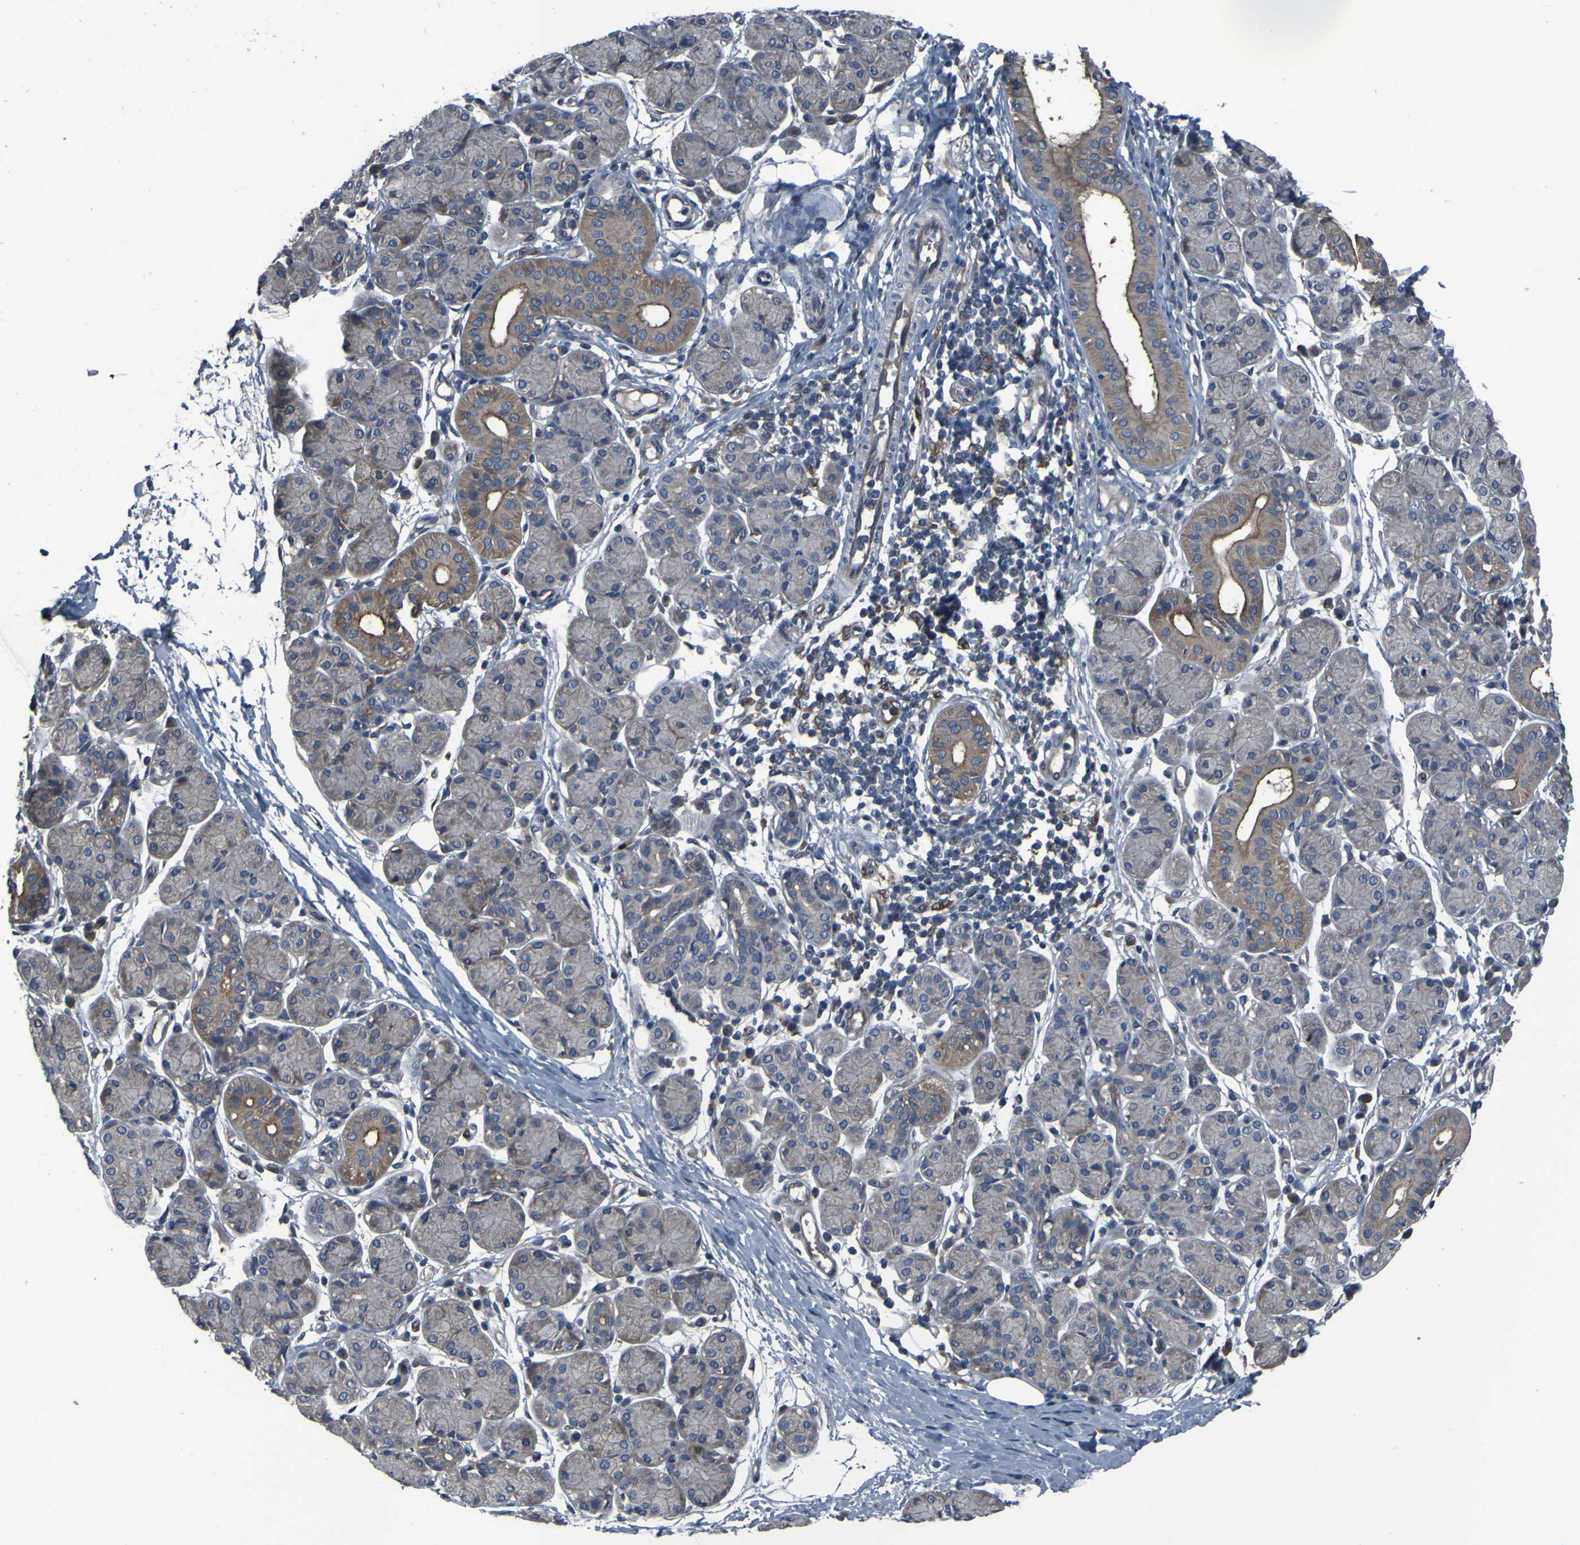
{"staining": {"intensity": "weak", "quantity": "25%-75%", "location": "cytoplasmic/membranous"}, "tissue": "salivary gland", "cell_type": "Glandular cells", "image_type": "normal", "snomed": [{"axis": "morphology", "description": "Normal tissue, NOS"}, {"axis": "morphology", "description": "Inflammation, NOS"}, {"axis": "topography", "description": "Lymph node"}, {"axis": "topography", "description": "Salivary gland"}], "caption": "IHC image of normal salivary gland: human salivary gland stained using IHC demonstrates low levels of weak protein expression localized specifically in the cytoplasmic/membranous of glandular cells, appearing as a cytoplasmic/membranous brown color.", "gene": "GRAMD1A", "patient": {"sex": "male", "age": 3}}